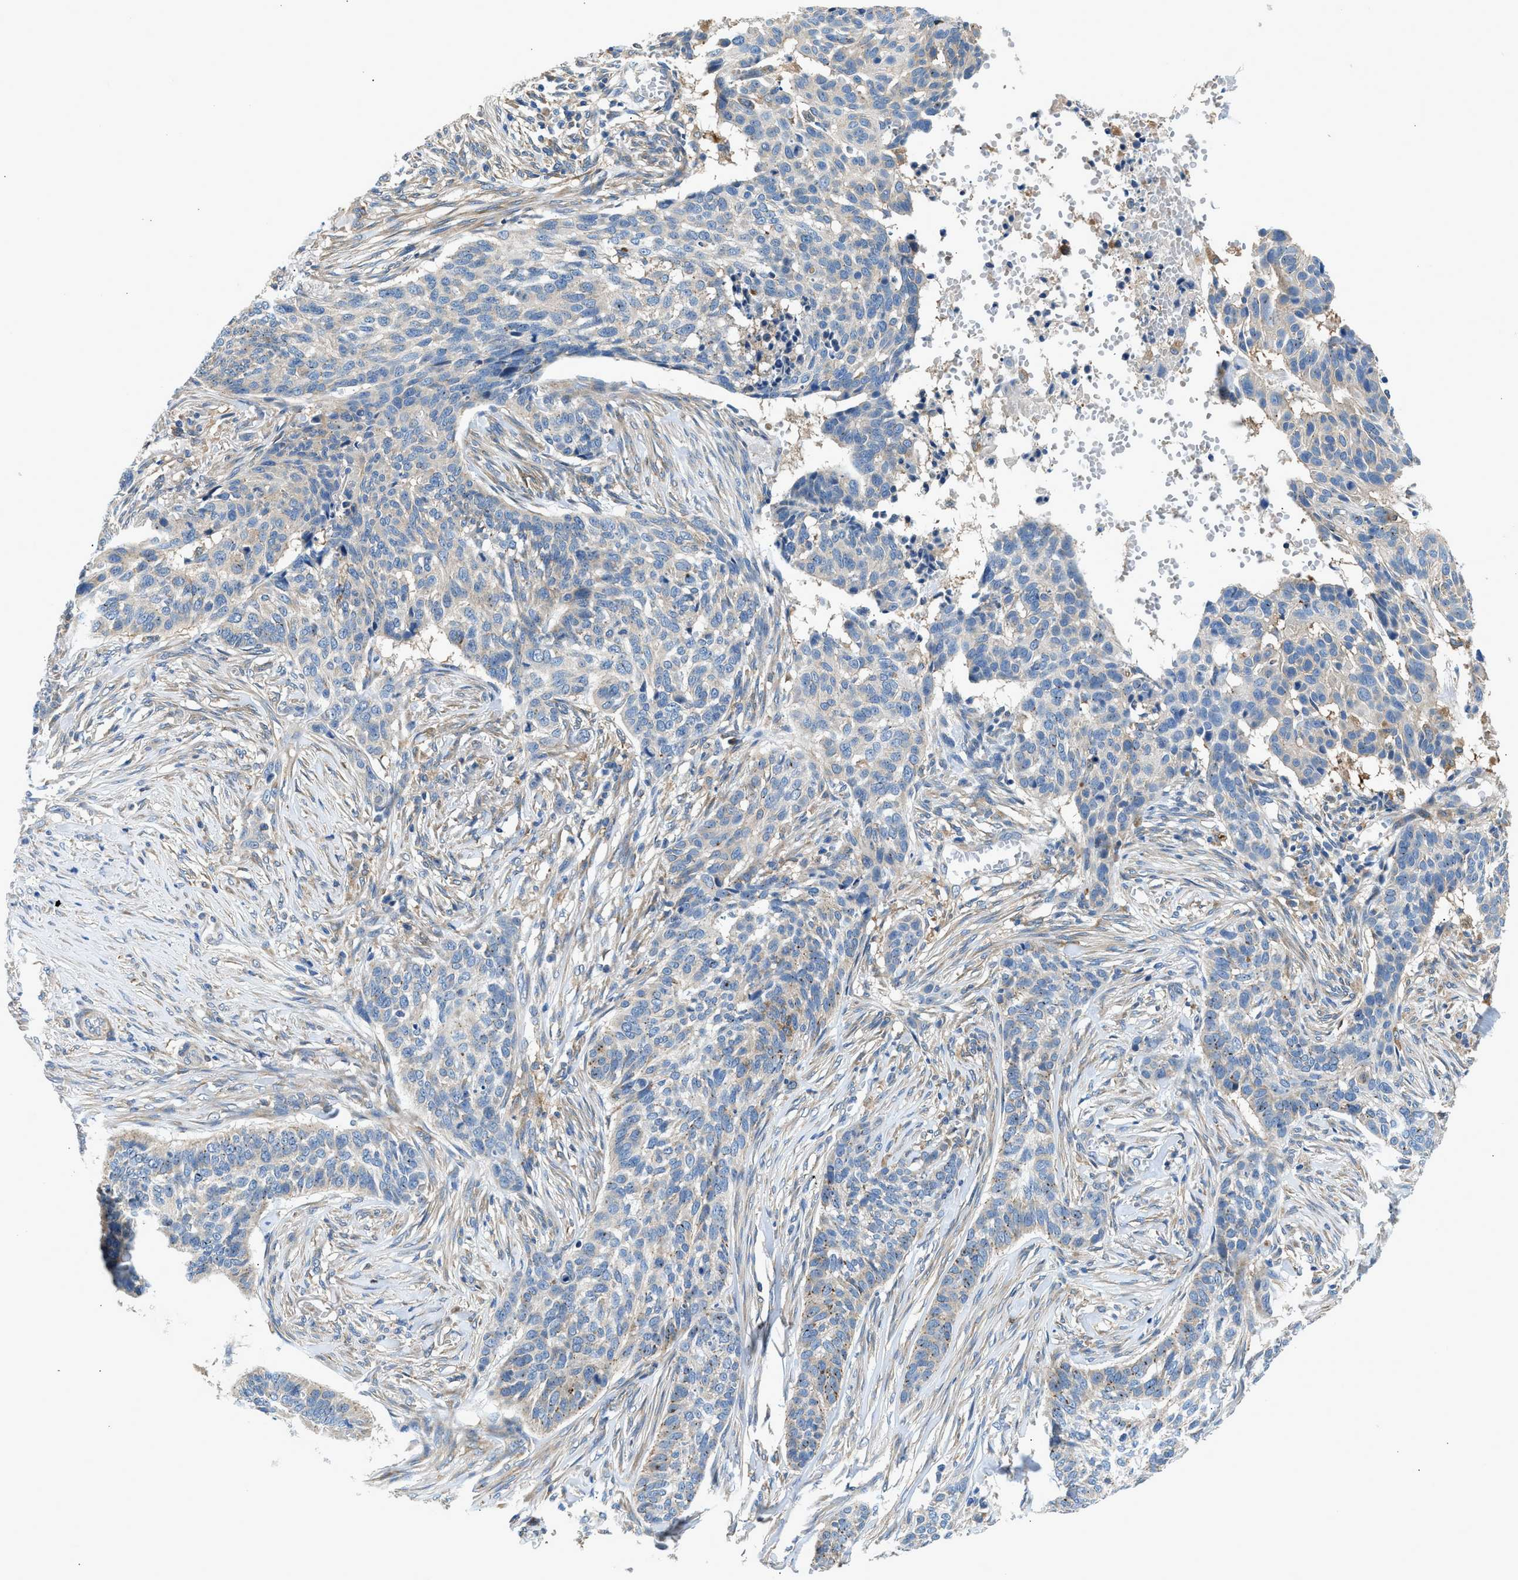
{"staining": {"intensity": "weak", "quantity": "<25%", "location": "cytoplasmic/membranous"}, "tissue": "skin cancer", "cell_type": "Tumor cells", "image_type": "cancer", "snomed": [{"axis": "morphology", "description": "Basal cell carcinoma"}, {"axis": "topography", "description": "Skin"}], "caption": "This is an IHC micrograph of human skin basal cell carcinoma. There is no staining in tumor cells.", "gene": "LPIN2", "patient": {"sex": "male", "age": 85}}